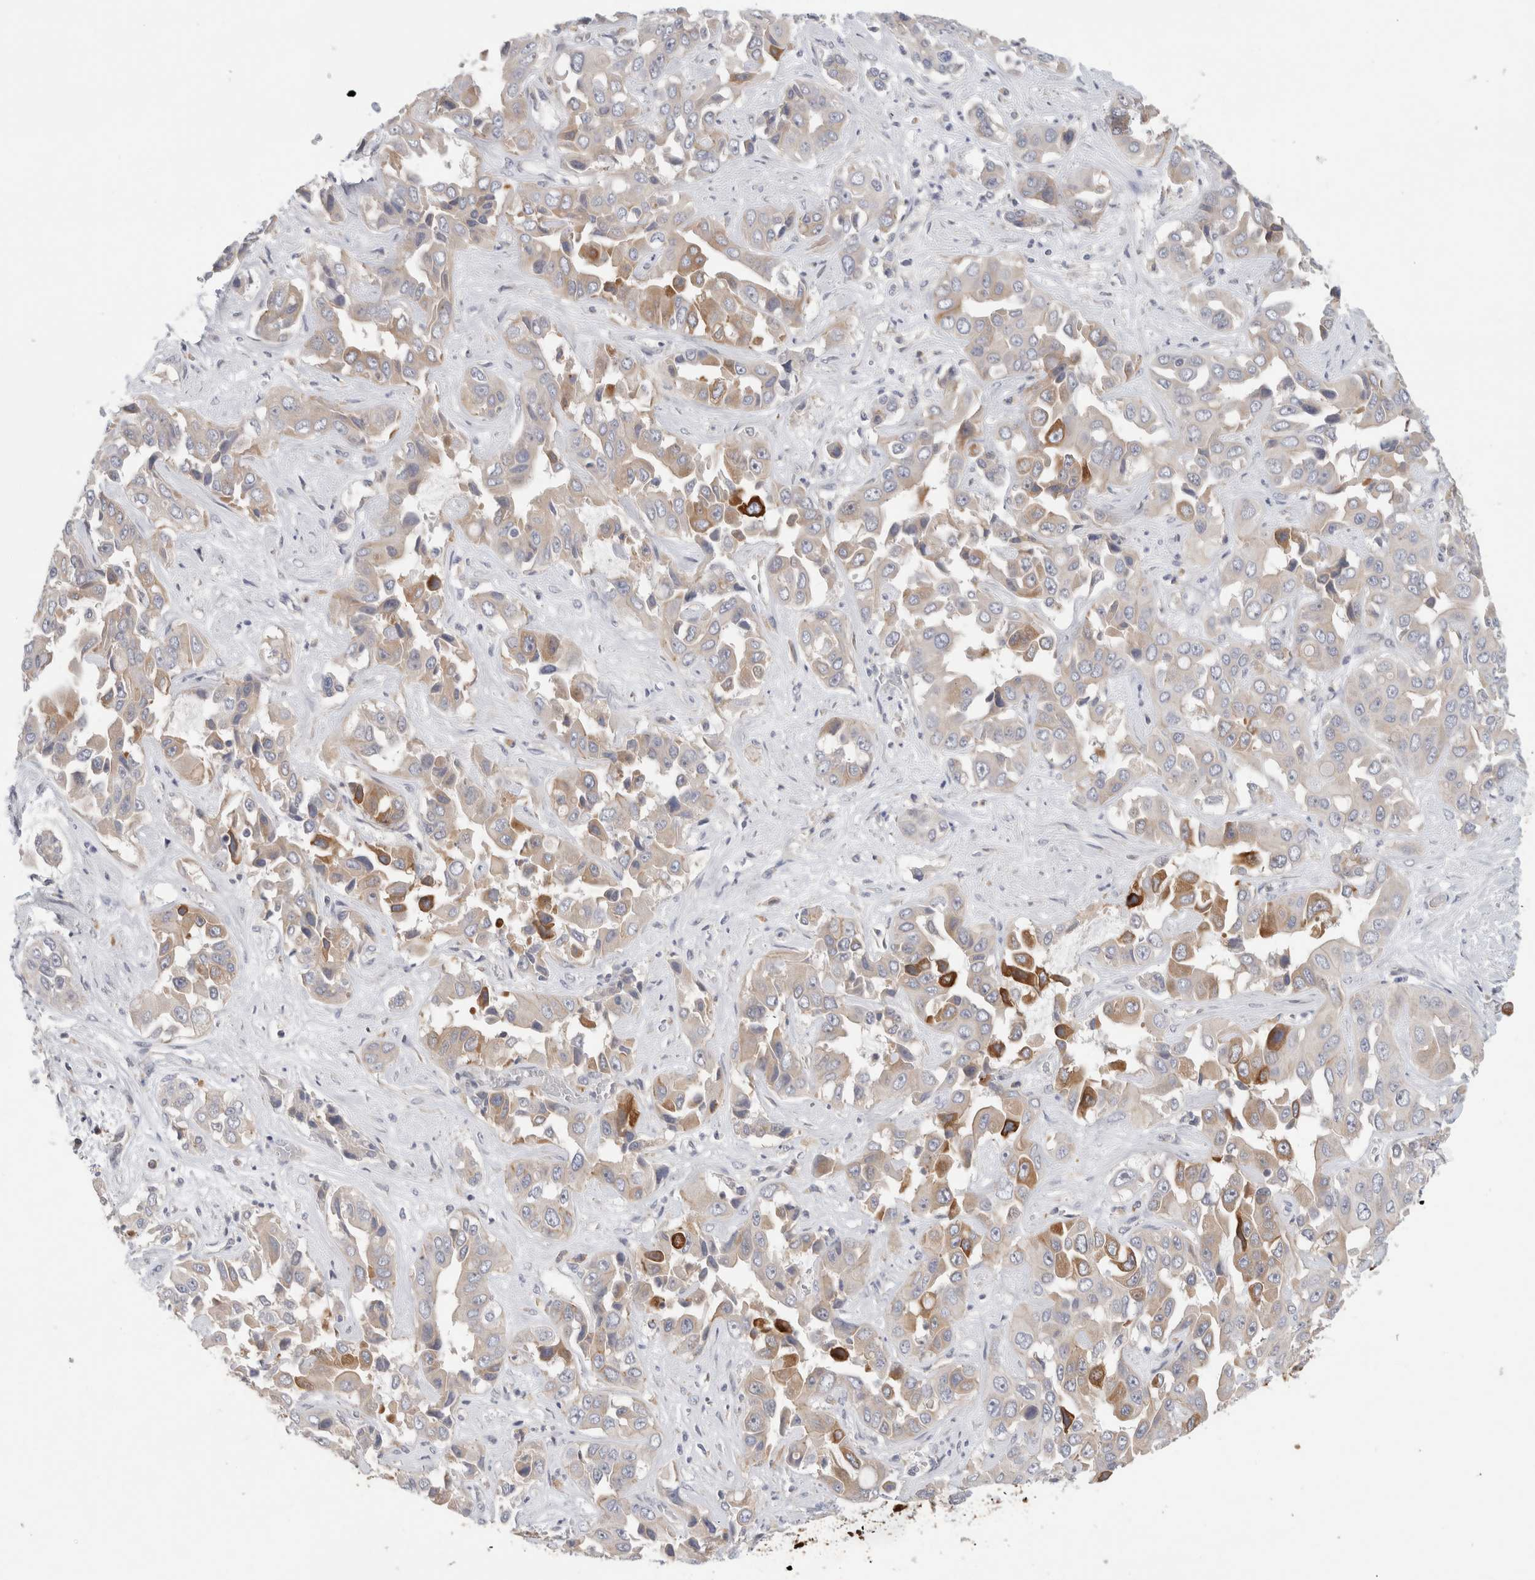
{"staining": {"intensity": "moderate", "quantity": "<25%", "location": "cytoplasmic/membranous"}, "tissue": "liver cancer", "cell_type": "Tumor cells", "image_type": "cancer", "snomed": [{"axis": "morphology", "description": "Cholangiocarcinoma"}, {"axis": "topography", "description": "Liver"}], "caption": "The image displays immunohistochemical staining of liver cholangiocarcinoma. There is moderate cytoplasmic/membranous positivity is appreciated in approximately <25% of tumor cells. The staining was performed using DAB (3,3'-diaminobenzidine) to visualize the protein expression in brown, while the nuclei were stained in blue with hematoxylin (Magnification: 20x).", "gene": "SYTL5", "patient": {"sex": "female", "age": 52}}